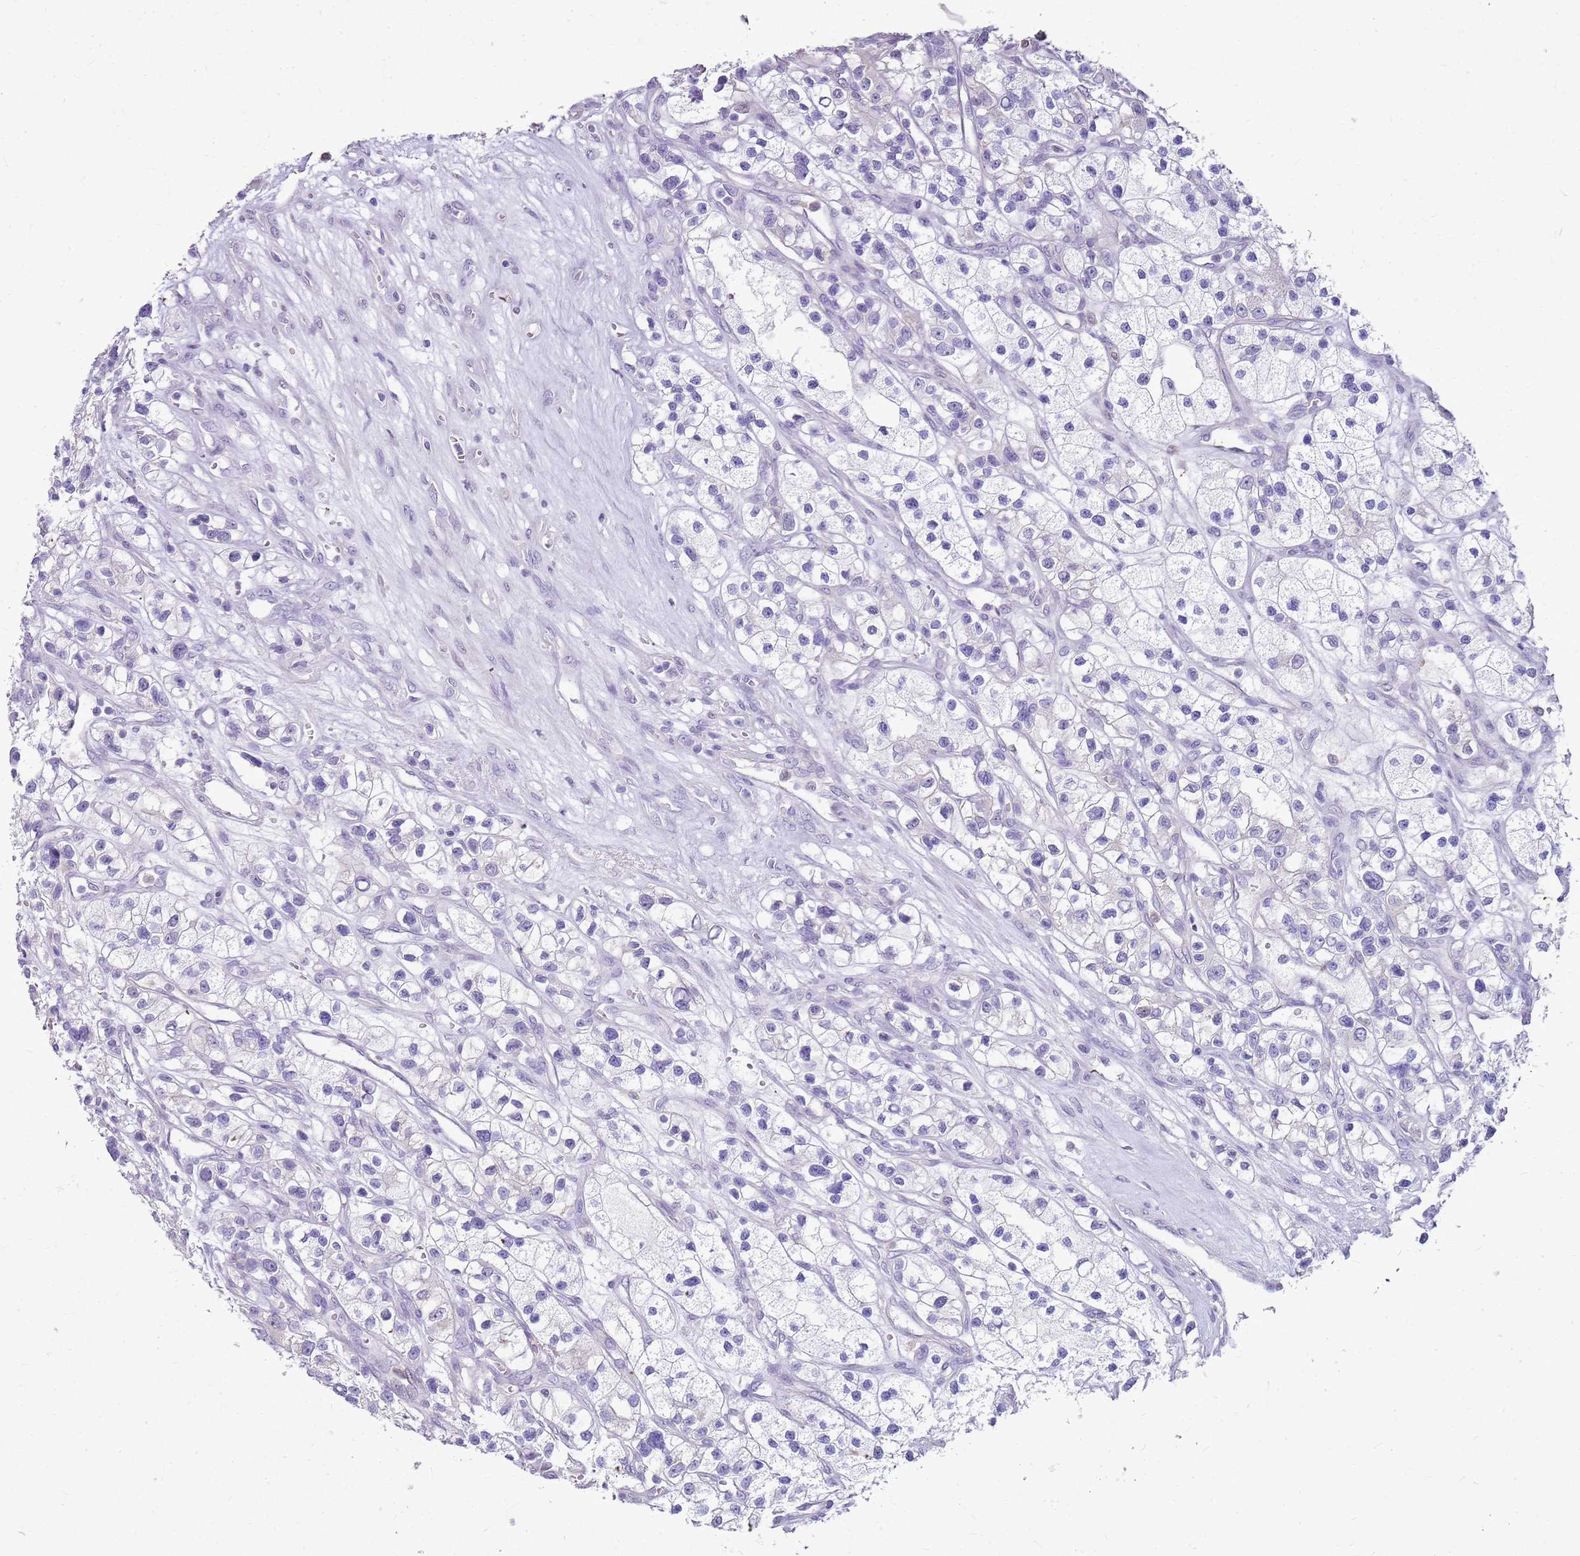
{"staining": {"intensity": "negative", "quantity": "none", "location": "none"}, "tissue": "renal cancer", "cell_type": "Tumor cells", "image_type": "cancer", "snomed": [{"axis": "morphology", "description": "Adenocarcinoma, NOS"}, {"axis": "topography", "description": "Kidney"}], "caption": "Immunohistochemistry micrograph of neoplastic tissue: human renal cancer (adenocarcinoma) stained with DAB exhibits no significant protein staining in tumor cells.", "gene": "SULT1E1", "patient": {"sex": "female", "age": 57}}